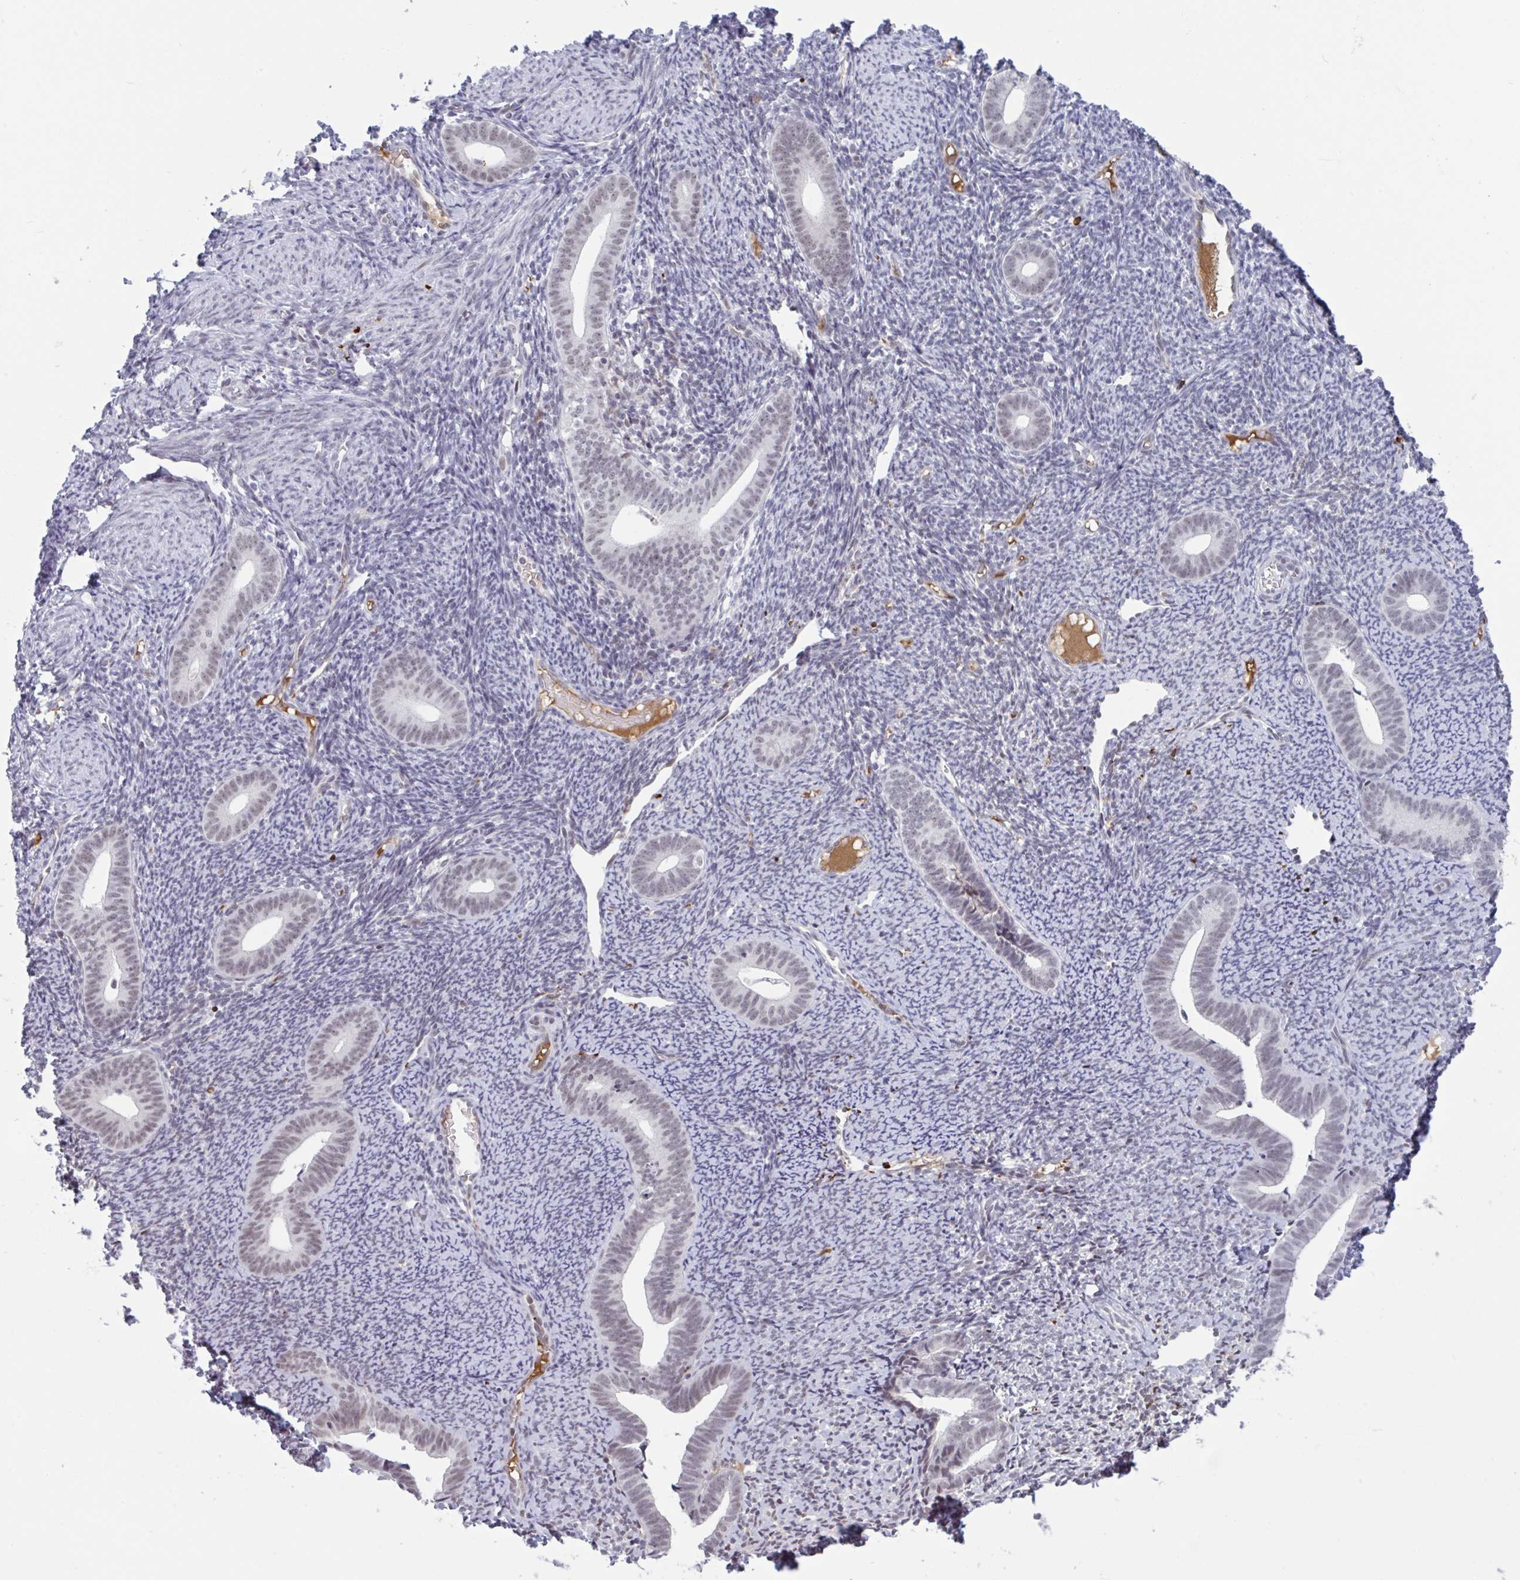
{"staining": {"intensity": "negative", "quantity": "none", "location": "none"}, "tissue": "endometrium", "cell_type": "Cells in endometrial stroma", "image_type": "normal", "snomed": [{"axis": "morphology", "description": "Normal tissue, NOS"}, {"axis": "topography", "description": "Endometrium"}], "caption": "This histopathology image is of normal endometrium stained with IHC to label a protein in brown with the nuclei are counter-stained blue. There is no staining in cells in endometrial stroma.", "gene": "PLG", "patient": {"sex": "female", "age": 39}}